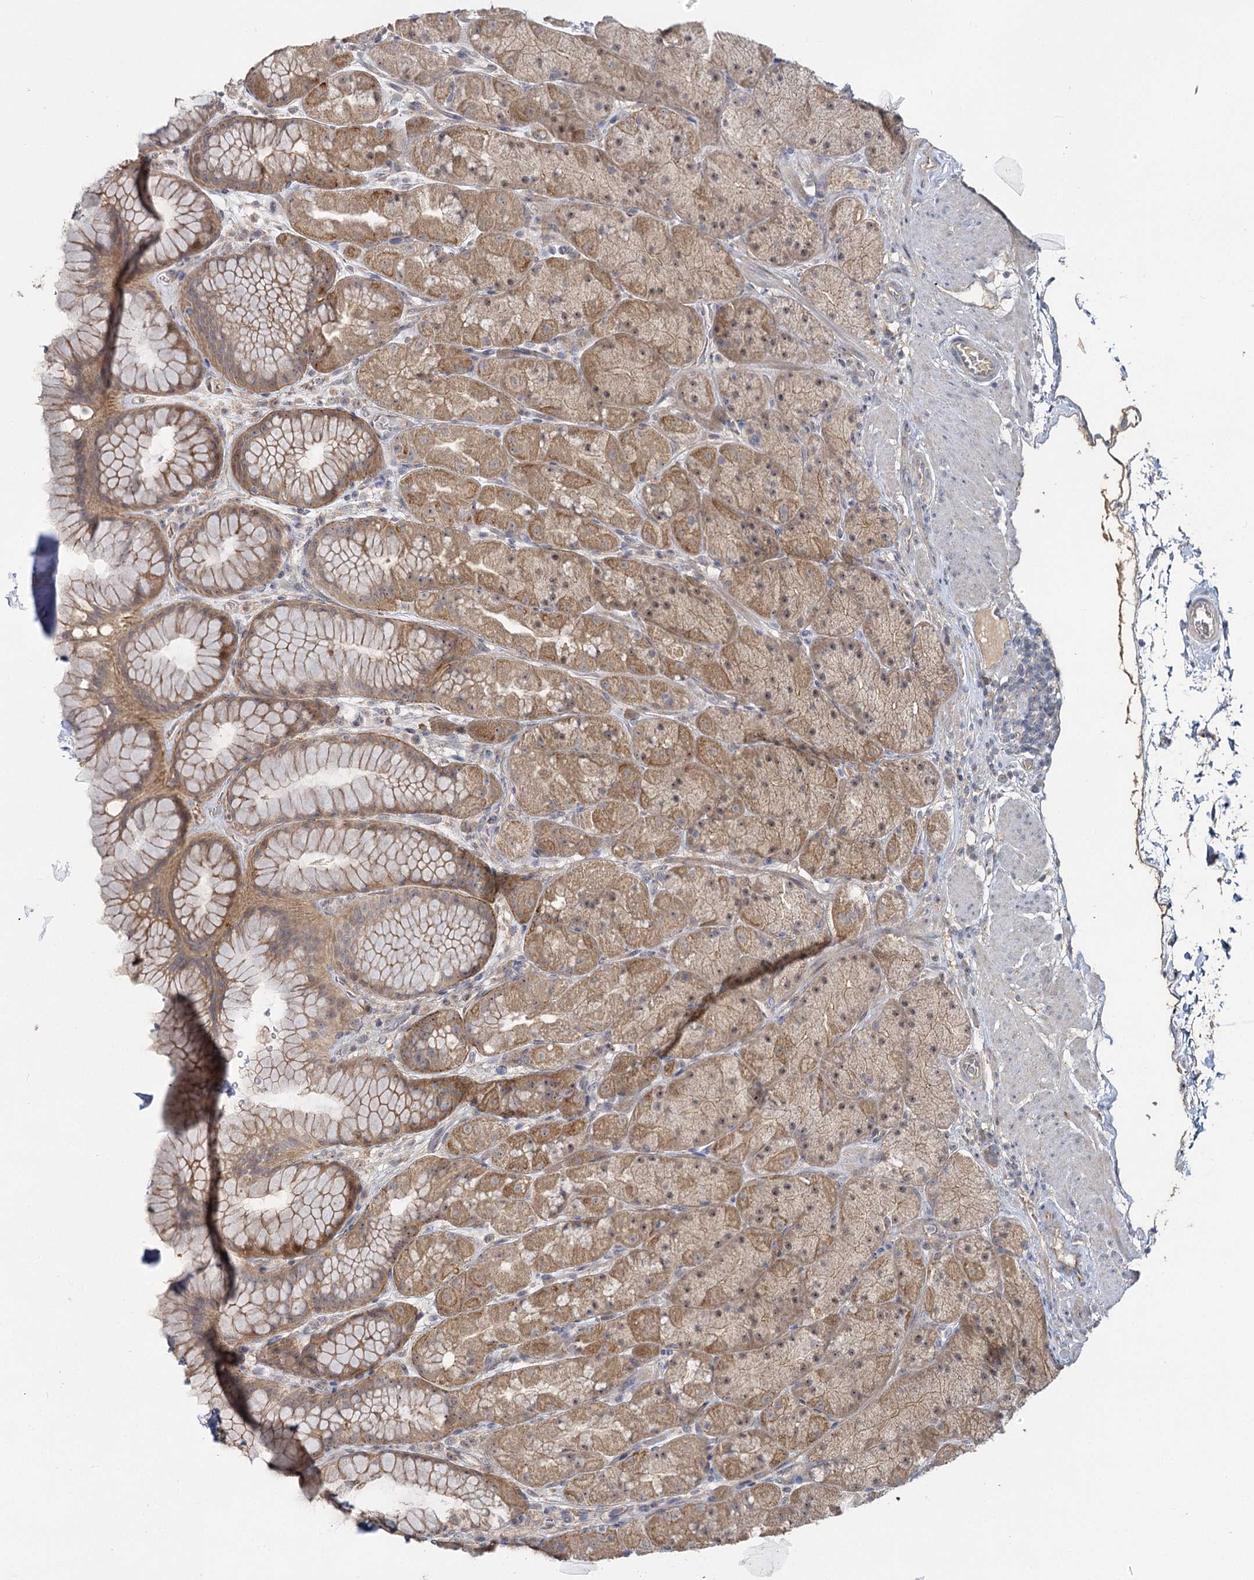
{"staining": {"intensity": "moderate", "quantity": ">75%", "location": "cytoplasmic/membranous"}, "tissue": "stomach", "cell_type": "Glandular cells", "image_type": "normal", "snomed": [{"axis": "morphology", "description": "Normal tissue, NOS"}, {"axis": "topography", "description": "Stomach, upper"}, {"axis": "topography", "description": "Stomach, lower"}], "caption": "IHC image of normal stomach stained for a protein (brown), which displays medium levels of moderate cytoplasmic/membranous staining in about >75% of glandular cells.", "gene": "ANGPTL5", "patient": {"sex": "male", "age": 67}}